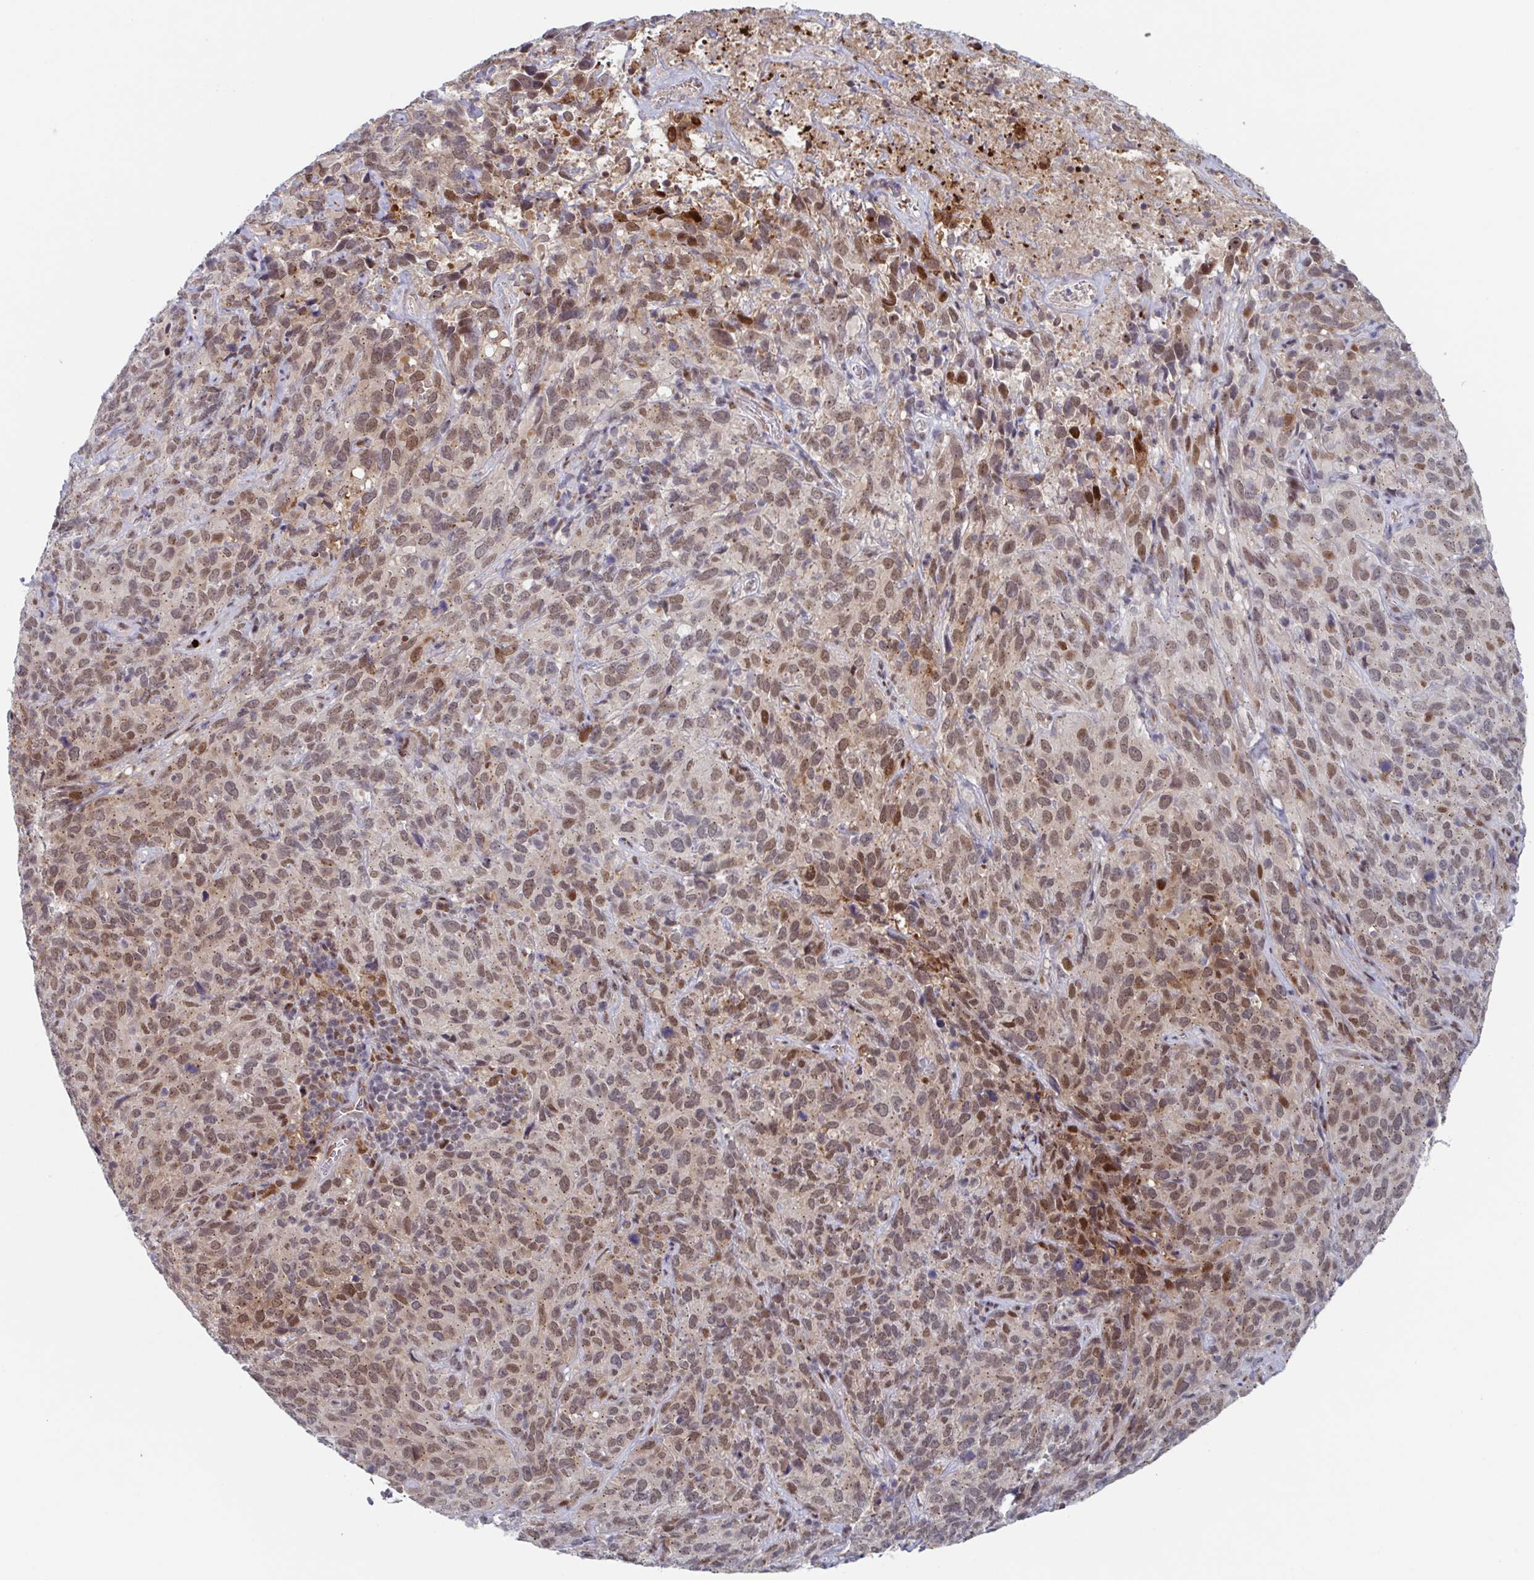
{"staining": {"intensity": "moderate", "quantity": ">75%", "location": "nuclear"}, "tissue": "cervical cancer", "cell_type": "Tumor cells", "image_type": "cancer", "snomed": [{"axis": "morphology", "description": "Squamous cell carcinoma, NOS"}, {"axis": "topography", "description": "Cervix"}], "caption": "Moderate nuclear protein expression is appreciated in approximately >75% of tumor cells in cervical cancer.", "gene": "RNF212", "patient": {"sex": "female", "age": 51}}